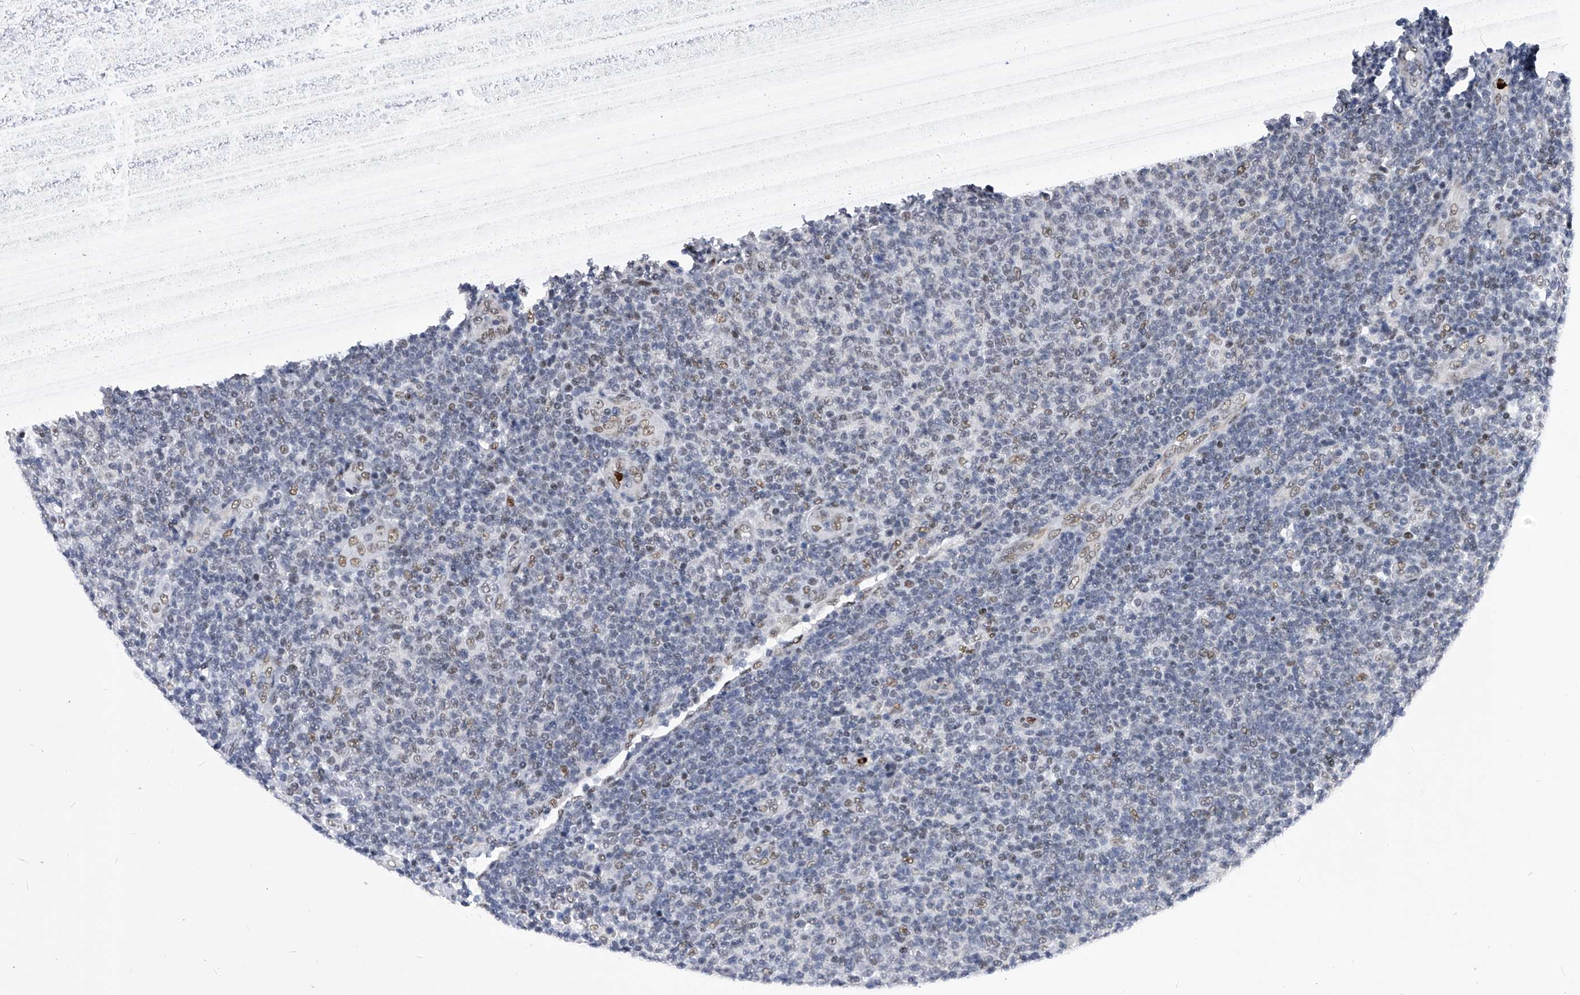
{"staining": {"intensity": "weak", "quantity": "<25%", "location": "nuclear"}, "tissue": "lymphoma", "cell_type": "Tumor cells", "image_type": "cancer", "snomed": [{"axis": "morphology", "description": "Malignant lymphoma, non-Hodgkin's type, Low grade"}, {"axis": "topography", "description": "Lymph node"}], "caption": "Micrograph shows no significant protein staining in tumor cells of lymphoma.", "gene": "TESK2", "patient": {"sex": "male", "age": 66}}